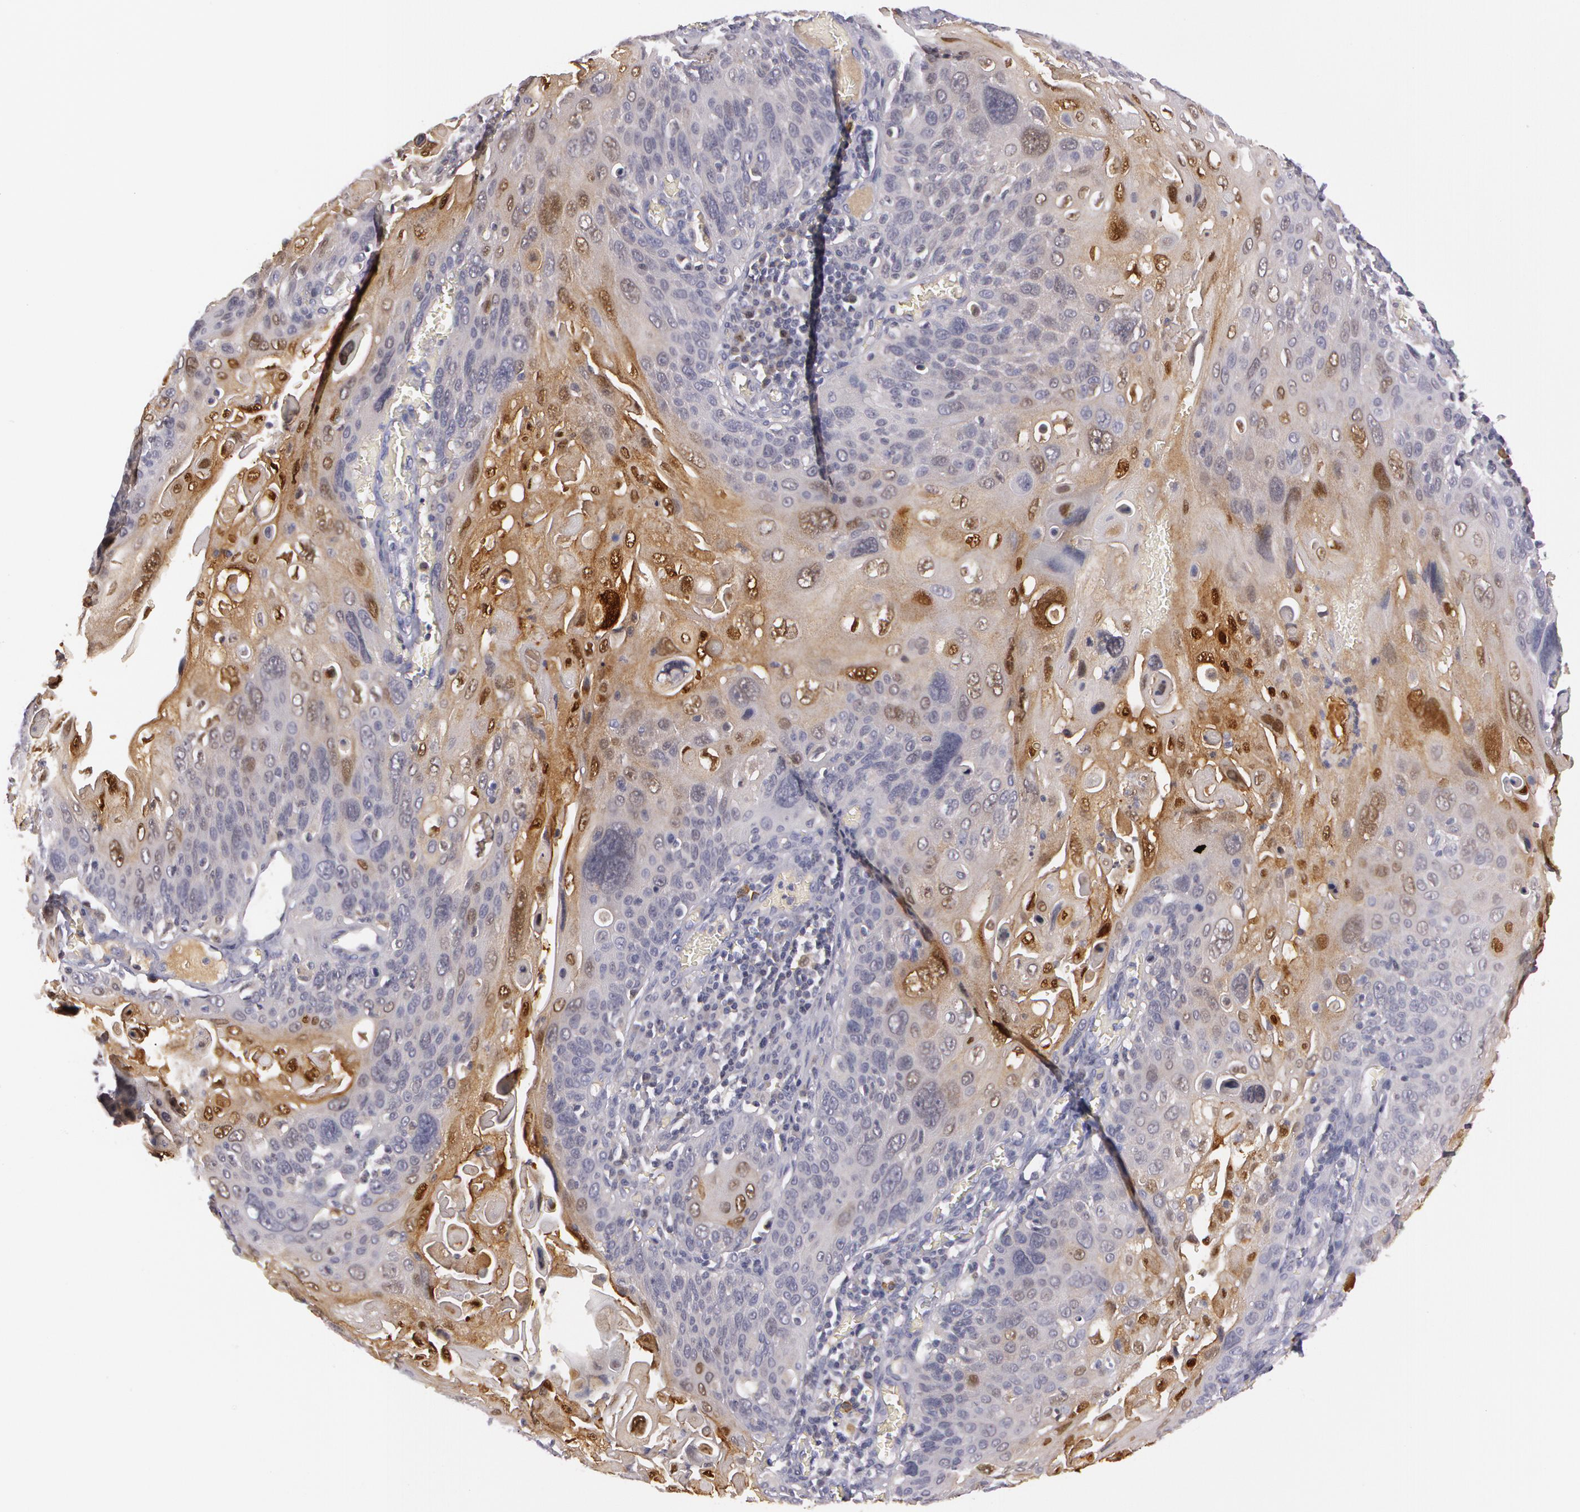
{"staining": {"intensity": "moderate", "quantity": "<25%", "location": "nuclear"}, "tissue": "cervical cancer", "cell_type": "Tumor cells", "image_type": "cancer", "snomed": [{"axis": "morphology", "description": "Squamous cell carcinoma, NOS"}, {"axis": "topography", "description": "Cervix"}], "caption": "This is an image of immunohistochemistry (IHC) staining of squamous cell carcinoma (cervical), which shows moderate positivity in the nuclear of tumor cells.", "gene": "IL1RN", "patient": {"sex": "female", "age": 54}}